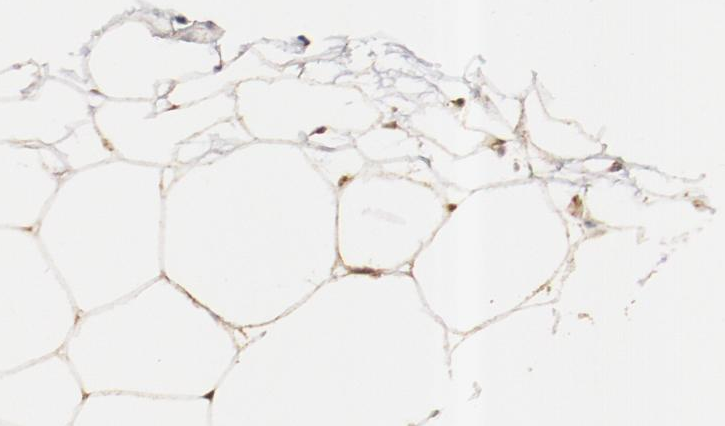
{"staining": {"intensity": "weak", "quantity": ">75%", "location": "cytoplasmic/membranous"}, "tissue": "adipose tissue", "cell_type": "Adipocytes", "image_type": "normal", "snomed": [{"axis": "morphology", "description": "Normal tissue, NOS"}, {"axis": "topography", "description": "Breast"}], "caption": "Immunohistochemical staining of benign human adipose tissue shows low levels of weak cytoplasmic/membranous expression in approximately >75% of adipocytes.", "gene": "TXNDC16", "patient": {"sex": "female", "age": 22}}